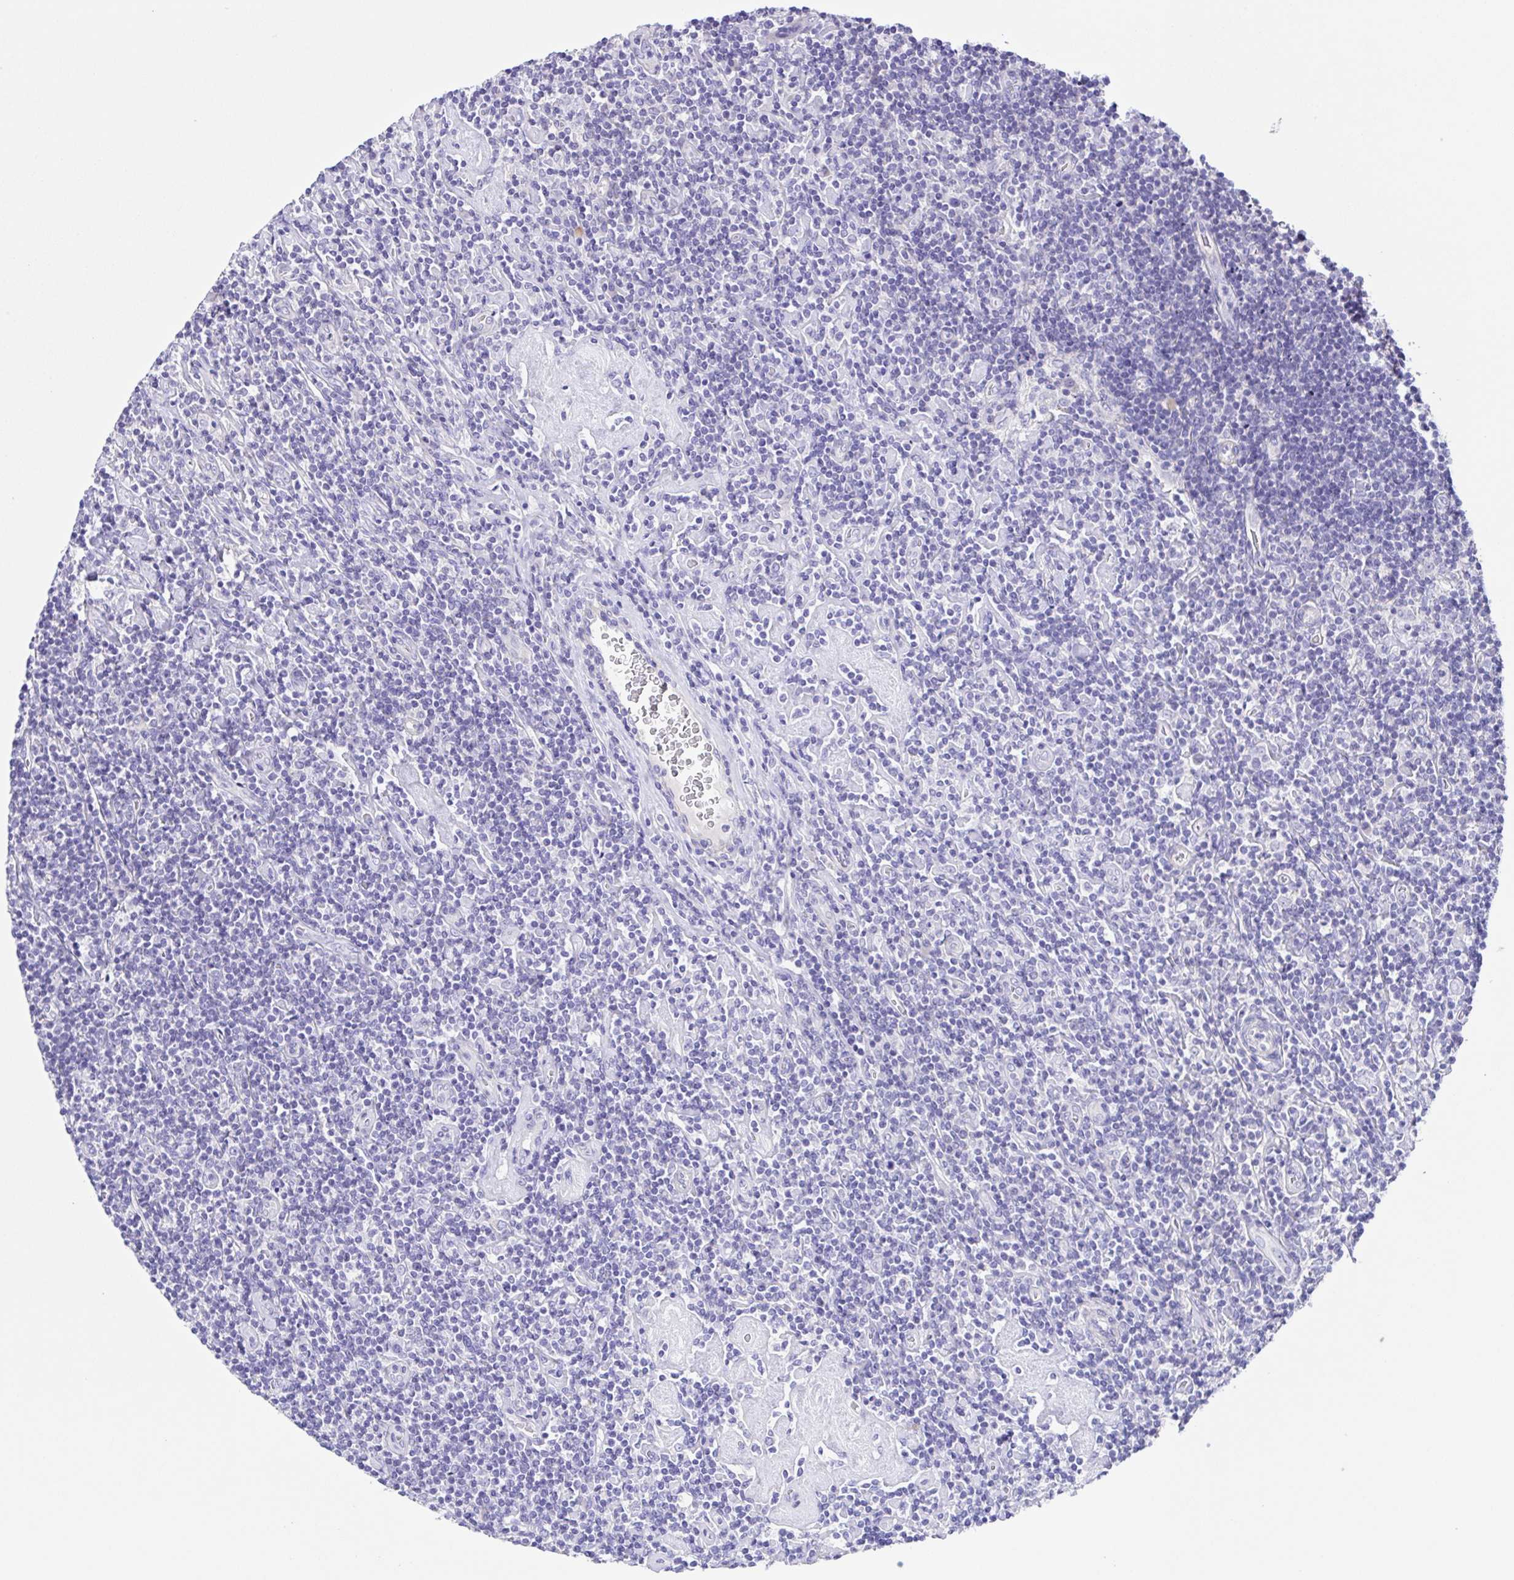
{"staining": {"intensity": "negative", "quantity": "none", "location": "none"}, "tissue": "lymphoma", "cell_type": "Tumor cells", "image_type": "cancer", "snomed": [{"axis": "morphology", "description": "Hodgkin's disease, NOS"}, {"axis": "topography", "description": "Lymph node"}], "caption": "This is an IHC histopathology image of lymphoma. There is no positivity in tumor cells.", "gene": "ISM2", "patient": {"sex": "male", "age": 40}}